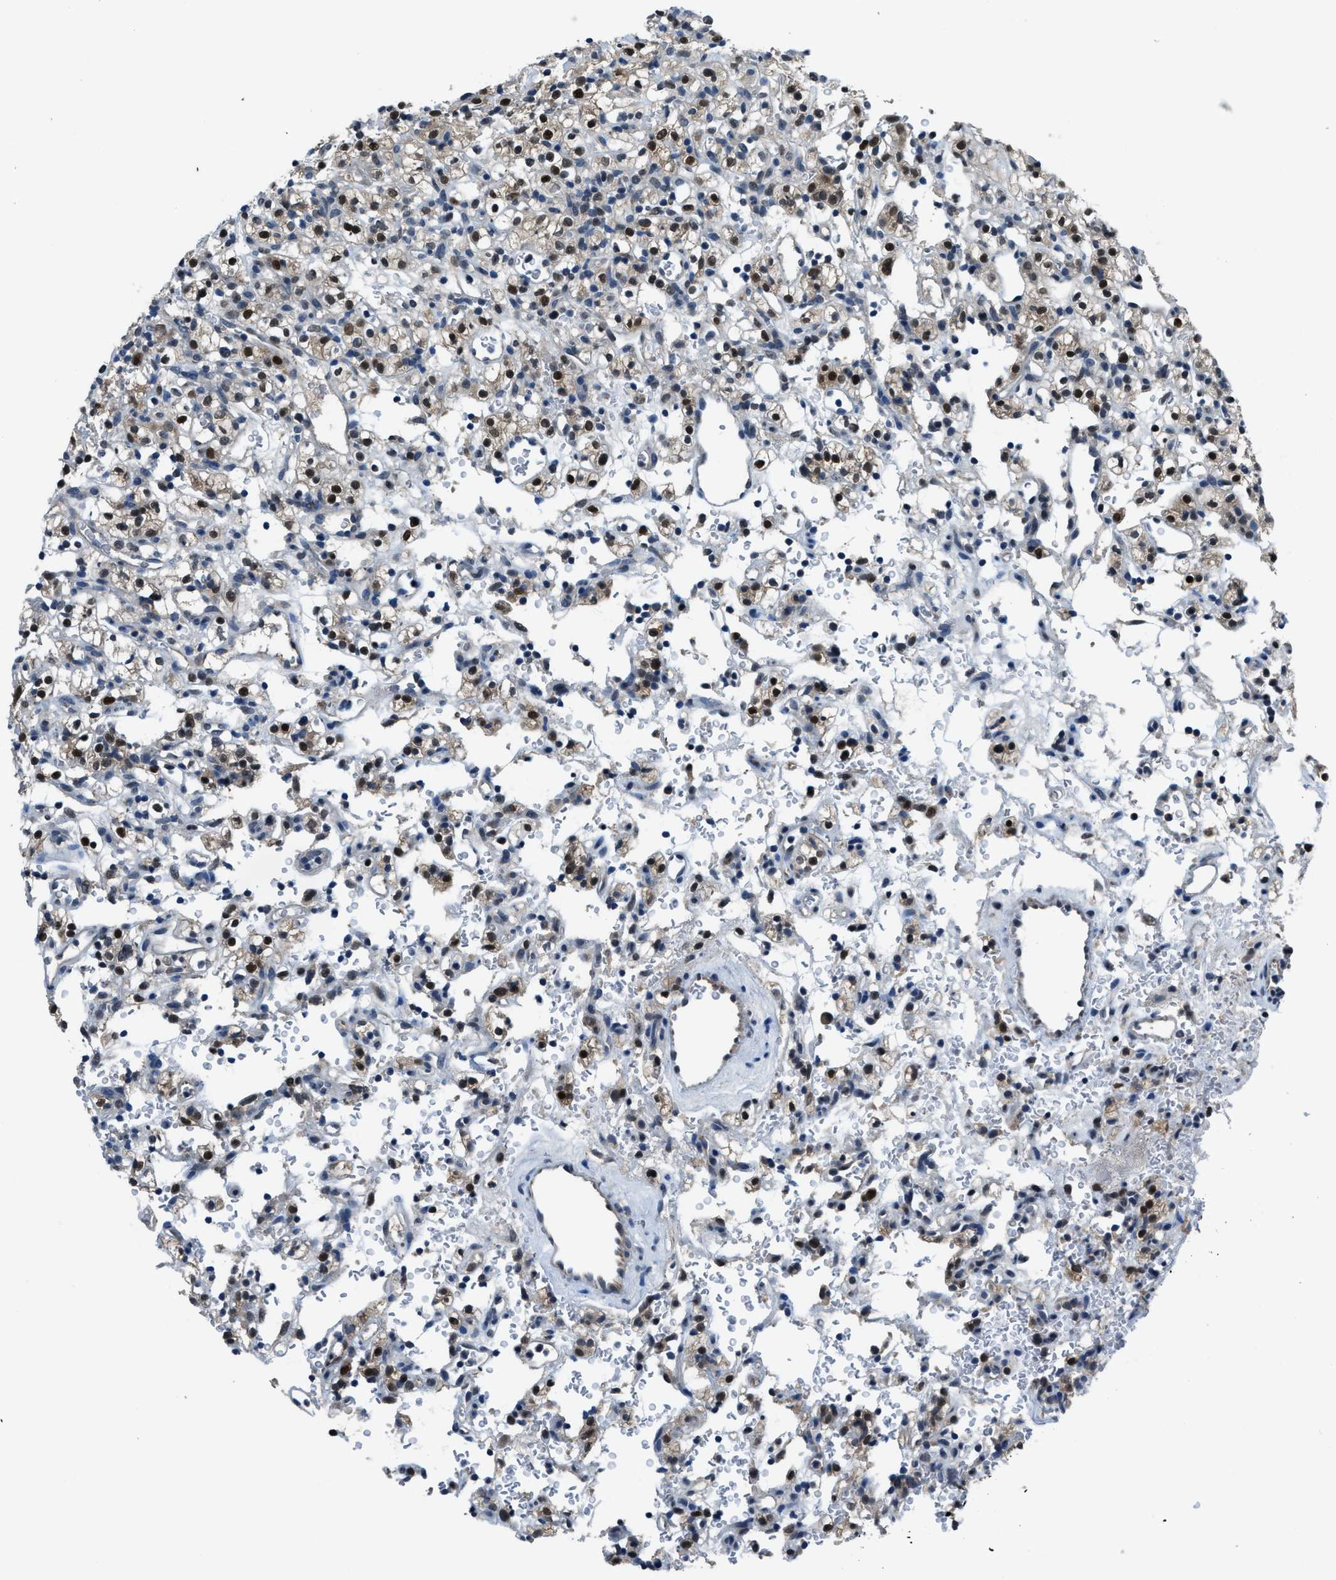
{"staining": {"intensity": "strong", "quantity": ">75%", "location": "nuclear"}, "tissue": "renal cancer", "cell_type": "Tumor cells", "image_type": "cancer", "snomed": [{"axis": "morphology", "description": "Normal tissue, NOS"}, {"axis": "morphology", "description": "Adenocarcinoma, NOS"}, {"axis": "topography", "description": "Kidney"}], "caption": "Immunohistochemistry of renal cancer displays high levels of strong nuclear expression in about >75% of tumor cells. (Stains: DAB in brown, nuclei in blue, Microscopy: brightfield microscopy at high magnification).", "gene": "DUSP19", "patient": {"sex": "female", "age": 72}}